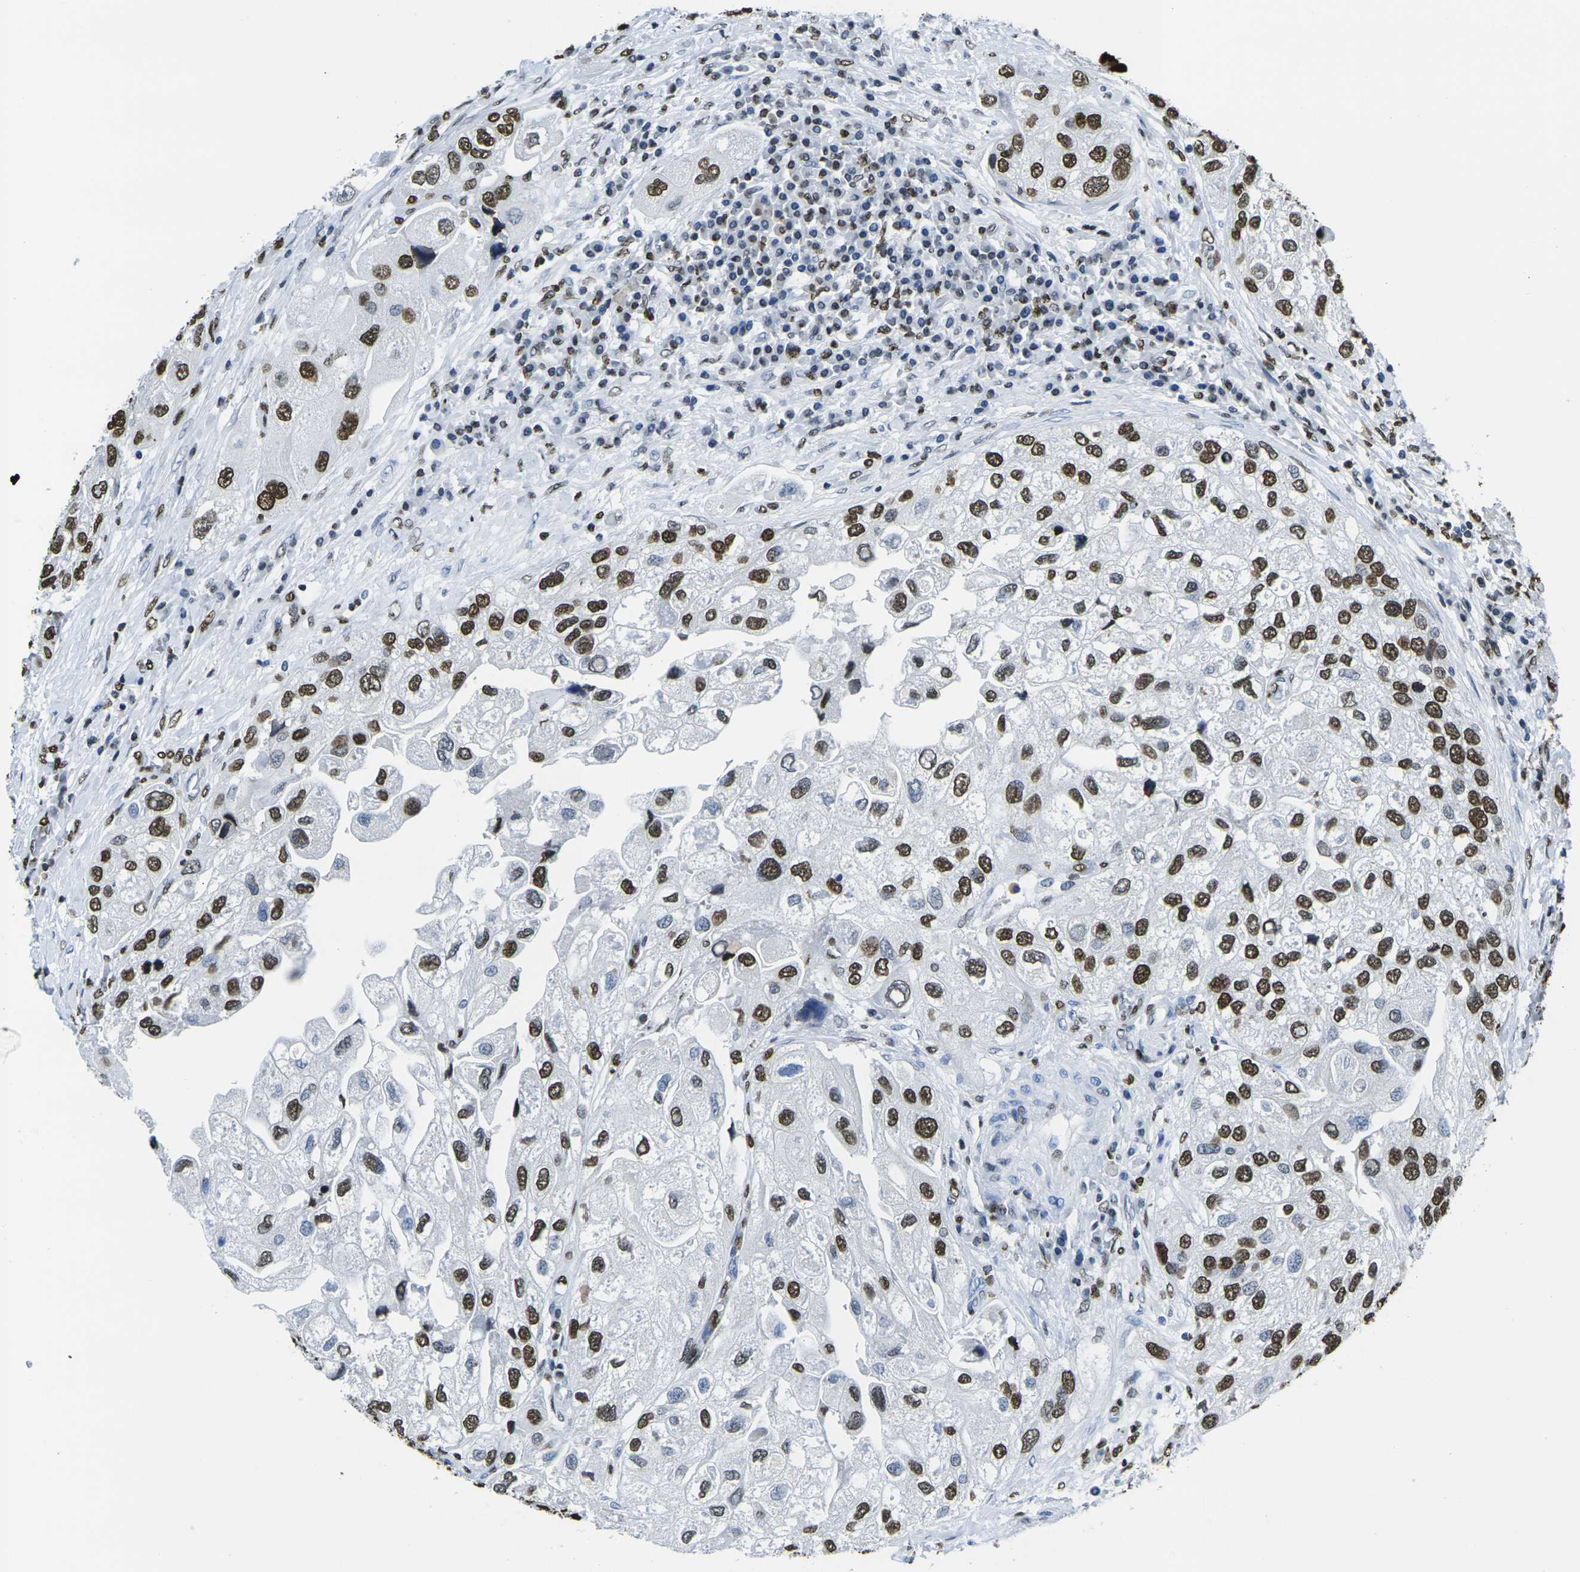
{"staining": {"intensity": "strong", "quantity": ">75%", "location": "nuclear"}, "tissue": "urothelial cancer", "cell_type": "Tumor cells", "image_type": "cancer", "snomed": [{"axis": "morphology", "description": "Urothelial carcinoma, High grade"}, {"axis": "topography", "description": "Urinary bladder"}], "caption": "Immunohistochemical staining of urothelial cancer displays high levels of strong nuclear protein positivity in about >75% of tumor cells.", "gene": "DRAXIN", "patient": {"sex": "female", "age": 64}}